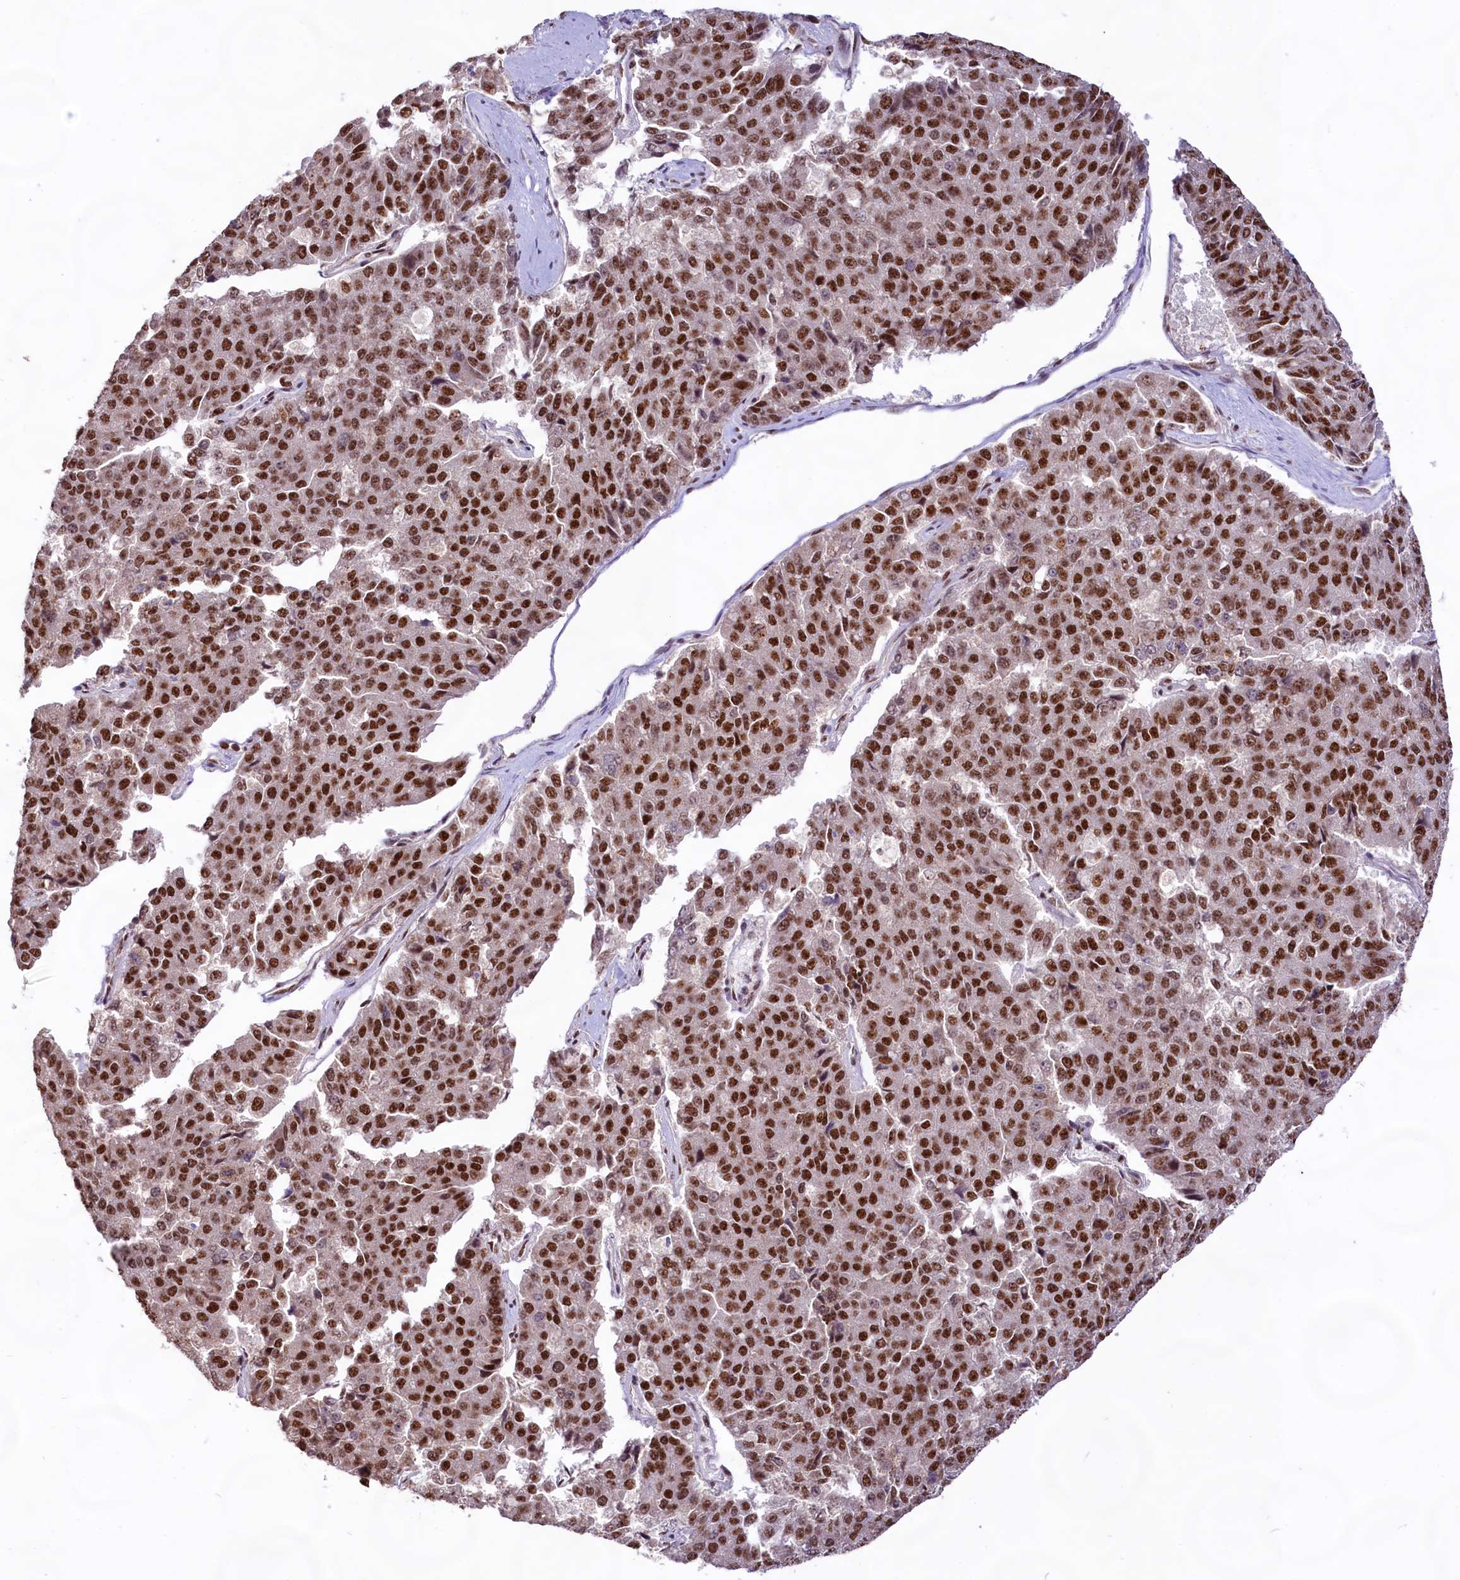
{"staining": {"intensity": "strong", "quantity": ">75%", "location": "nuclear"}, "tissue": "pancreatic cancer", "cell_type": "Tumor cells", "image_type": "cancer", "snomed": [{"axis": "morphology", "description": "Adenocarcinoma, NOS"}, {"axis": "topography", "description": "Pancreas"}], "caption": "An image showing strong nuclear expression in about >75% of tumor cells in pancreatic cancer, as visualized by brown immunohistochemical staining.", "gene": "HIRA", "patient": {"sex": "male", "age": 50}}